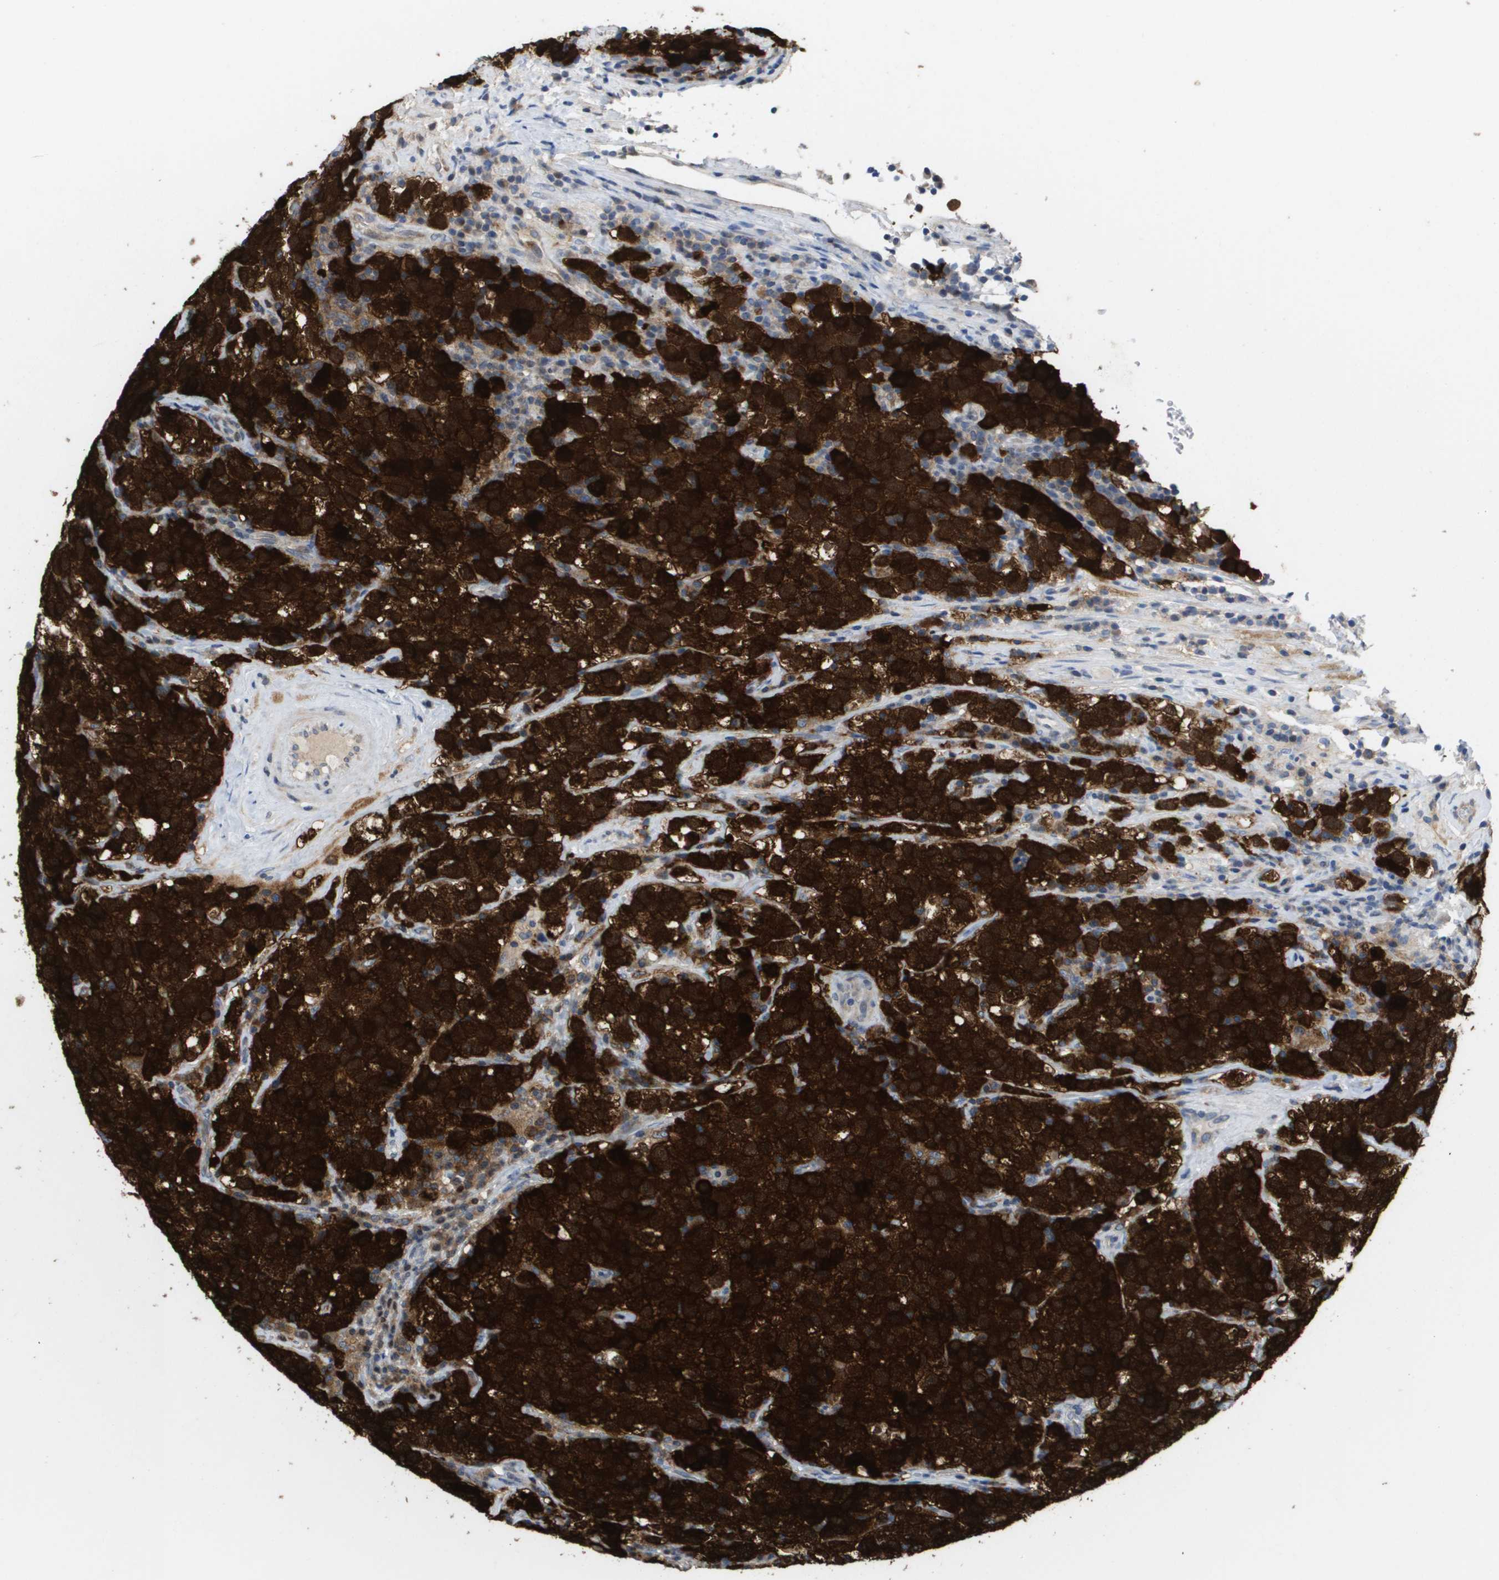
{"staining": {"intensity": "strong", "quantity": ">75%", "location": "cytoplasmic/membranous,nuclear"}, "tissue": "testis cancer", "cell_type": "Tumor cells", "image_type": "cancer", "snomed": [{"axis": "morphology", "description": "Seminoma, NOS"}, {"axis": "topography", "description": "Testis"}], "caption": "Testis cancer stained with immunohistochemistry displays strong cytoplasmic/membranous and nuclear positivity in about >75% of tumor cells. (brown staining indicates protein expression, while blue staining denotes nuclei).", "gene": "FKBP4", "patient": {"sex": "male", "age": 22}}